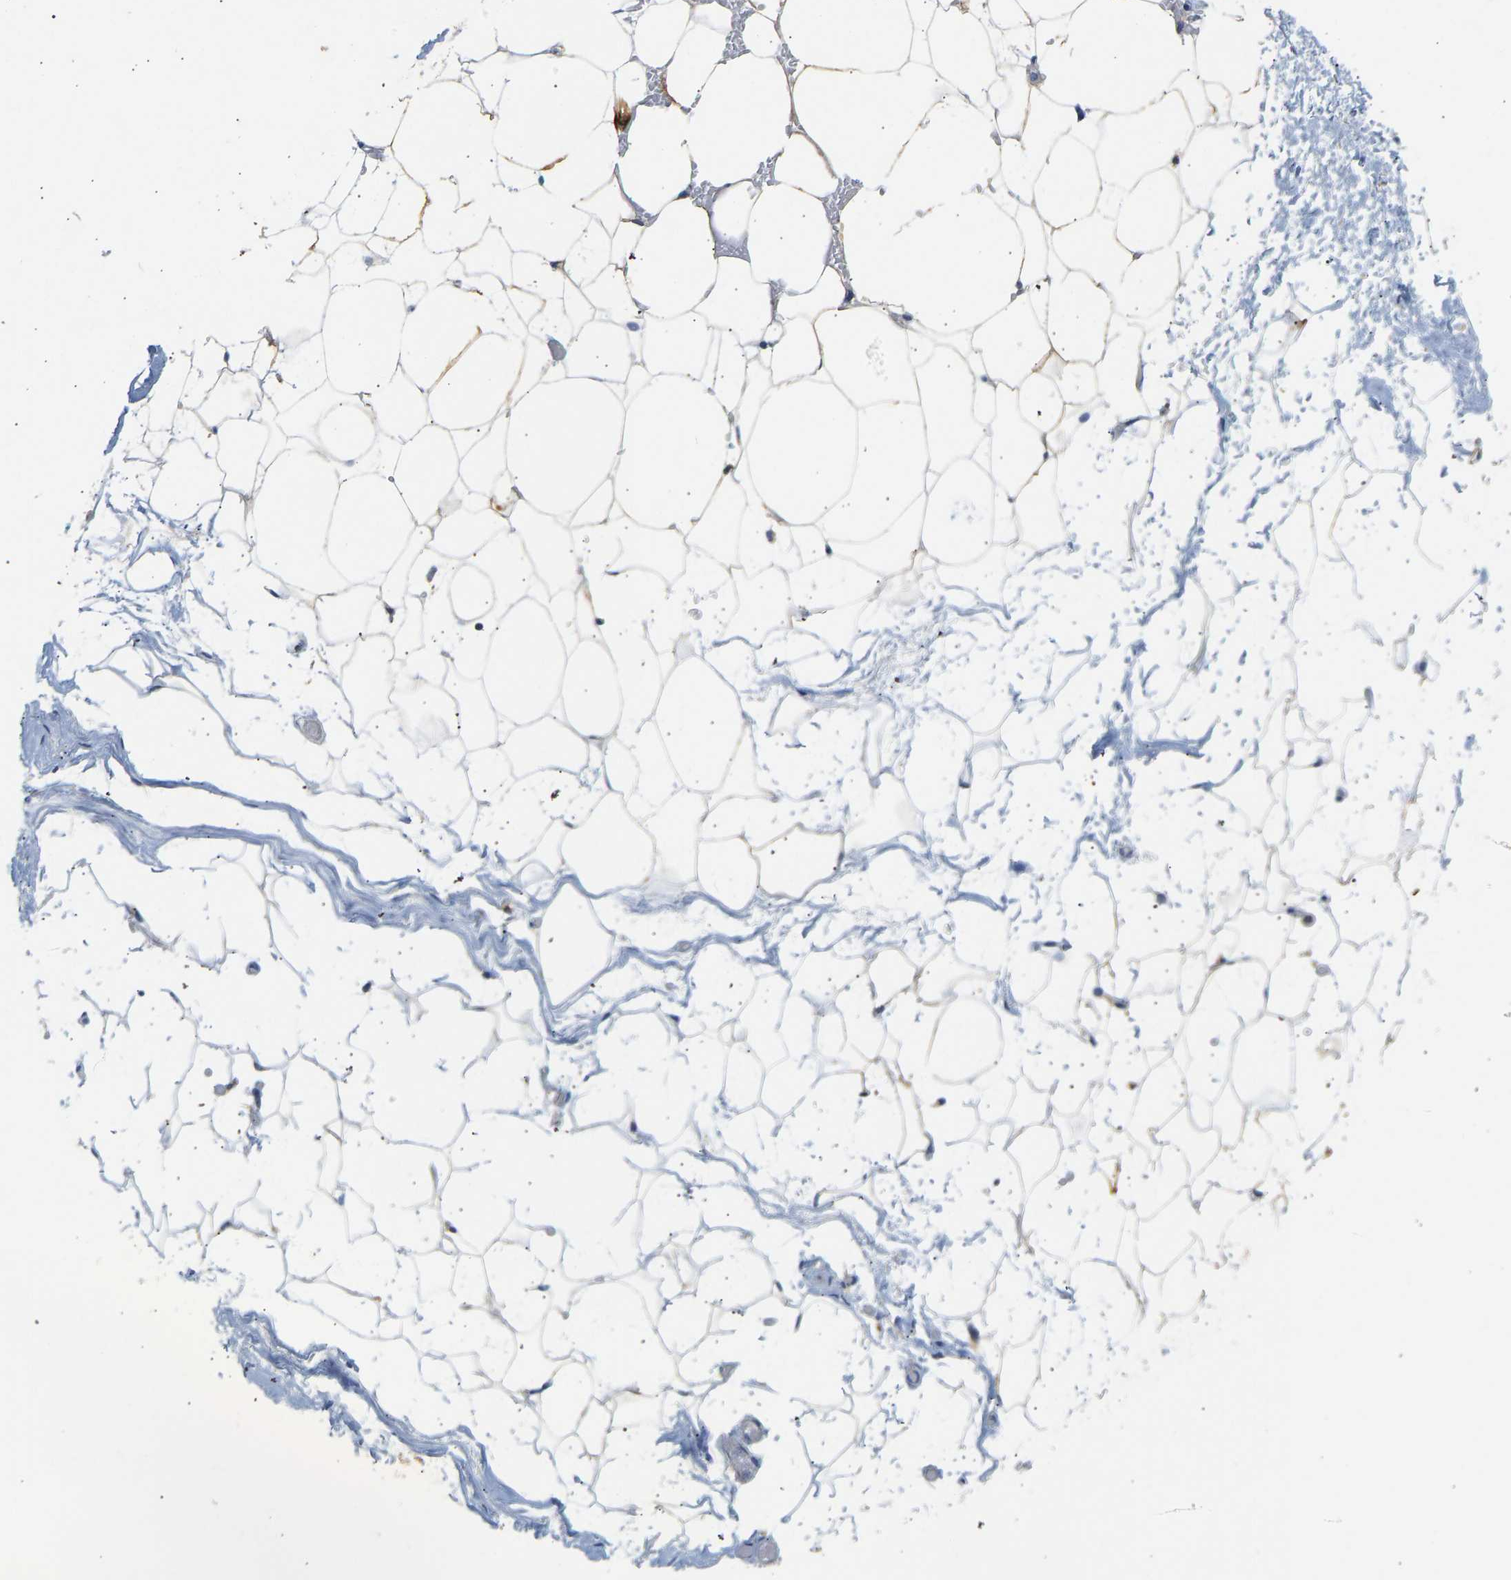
{"staining": {"intensity": "moderate", "quantity": ">75%", "location": "cytoplasmic/membranous"}, "tissue": "adipose tissue", "cell_type": "Adipocytes", "image_type": "normal", "snomed": [{"axis": "morphology", "description": "Normal tissue, NOS"}, {"axis": "topography", "description": "Breast"}, {"axis": "topography", "description": "Soft tissue"}], "caption": "High-magnification brightfield microscopy of unremarkable adipose tissue stained with DAB (3,3'-diaminobenzidine) (brown) and counterstained with hematoxylin (blue). adipocytes exhibit moderate cytoplasmic/membranous staining is appreciated in approximately>75% of cells.", "gene": "BVES", "patient": {"sex": "female", "age": 75}}